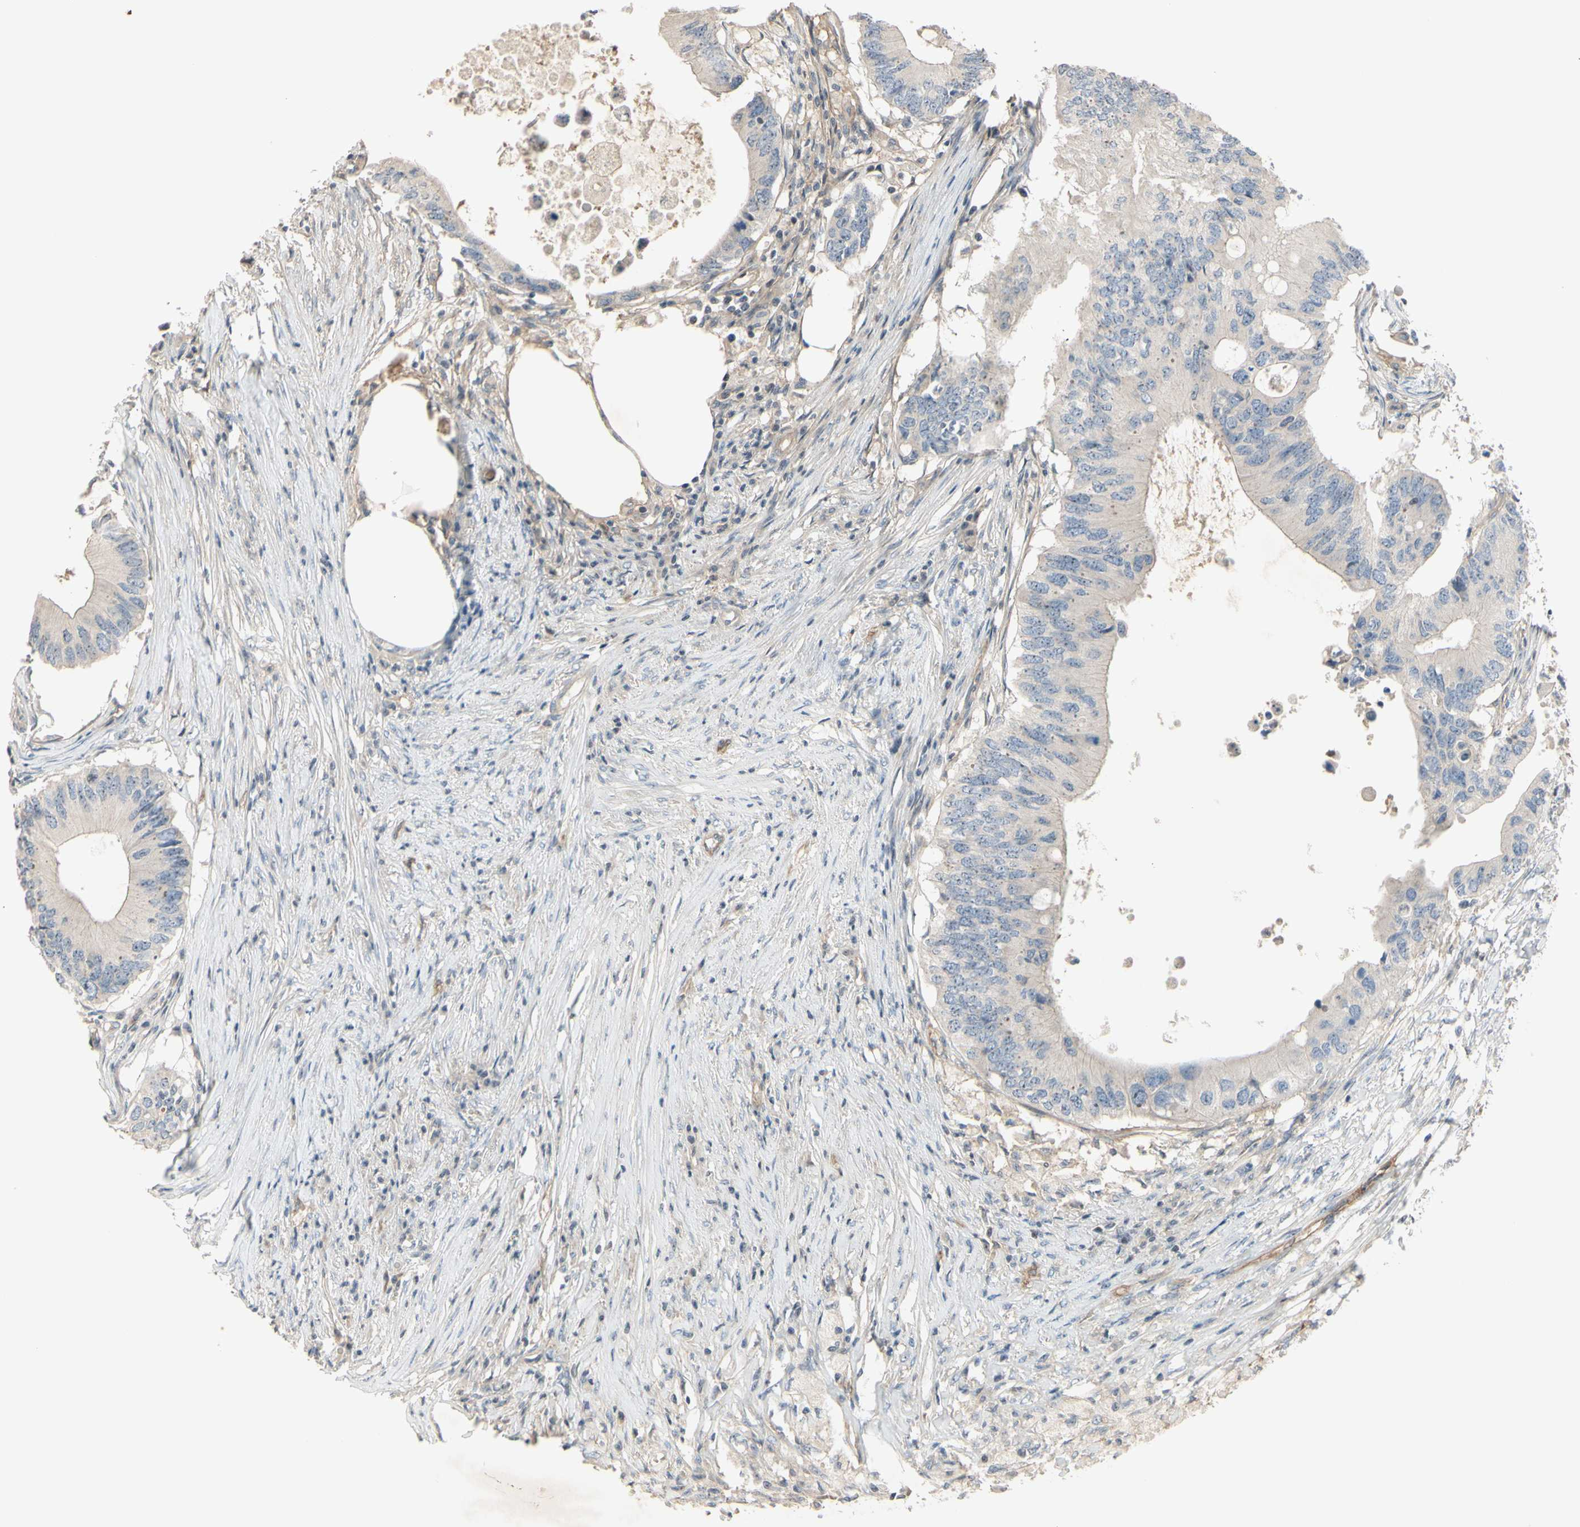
{"staining": {"intensity": "weak", "quantity": ">75%", "location": "cytoplasmic/membranous"}, "tissue": "colorectal cancer", "cell_type": "Tumor cells", "image_type": "cancer", "snomed": [{"axis": "morphology", "description": "Adenocarcinoma, NOS"}, {"axis": "topography", "description": "Colon"}], "caption": "Brown immunohistochemical staining in human adenocarcinoma (colorectal) shows weak cytoplasmic/membranous staining in about >75% of tumor cells.", "gene": "NFYA", "patient": {"sex": "male", "age": 71}}